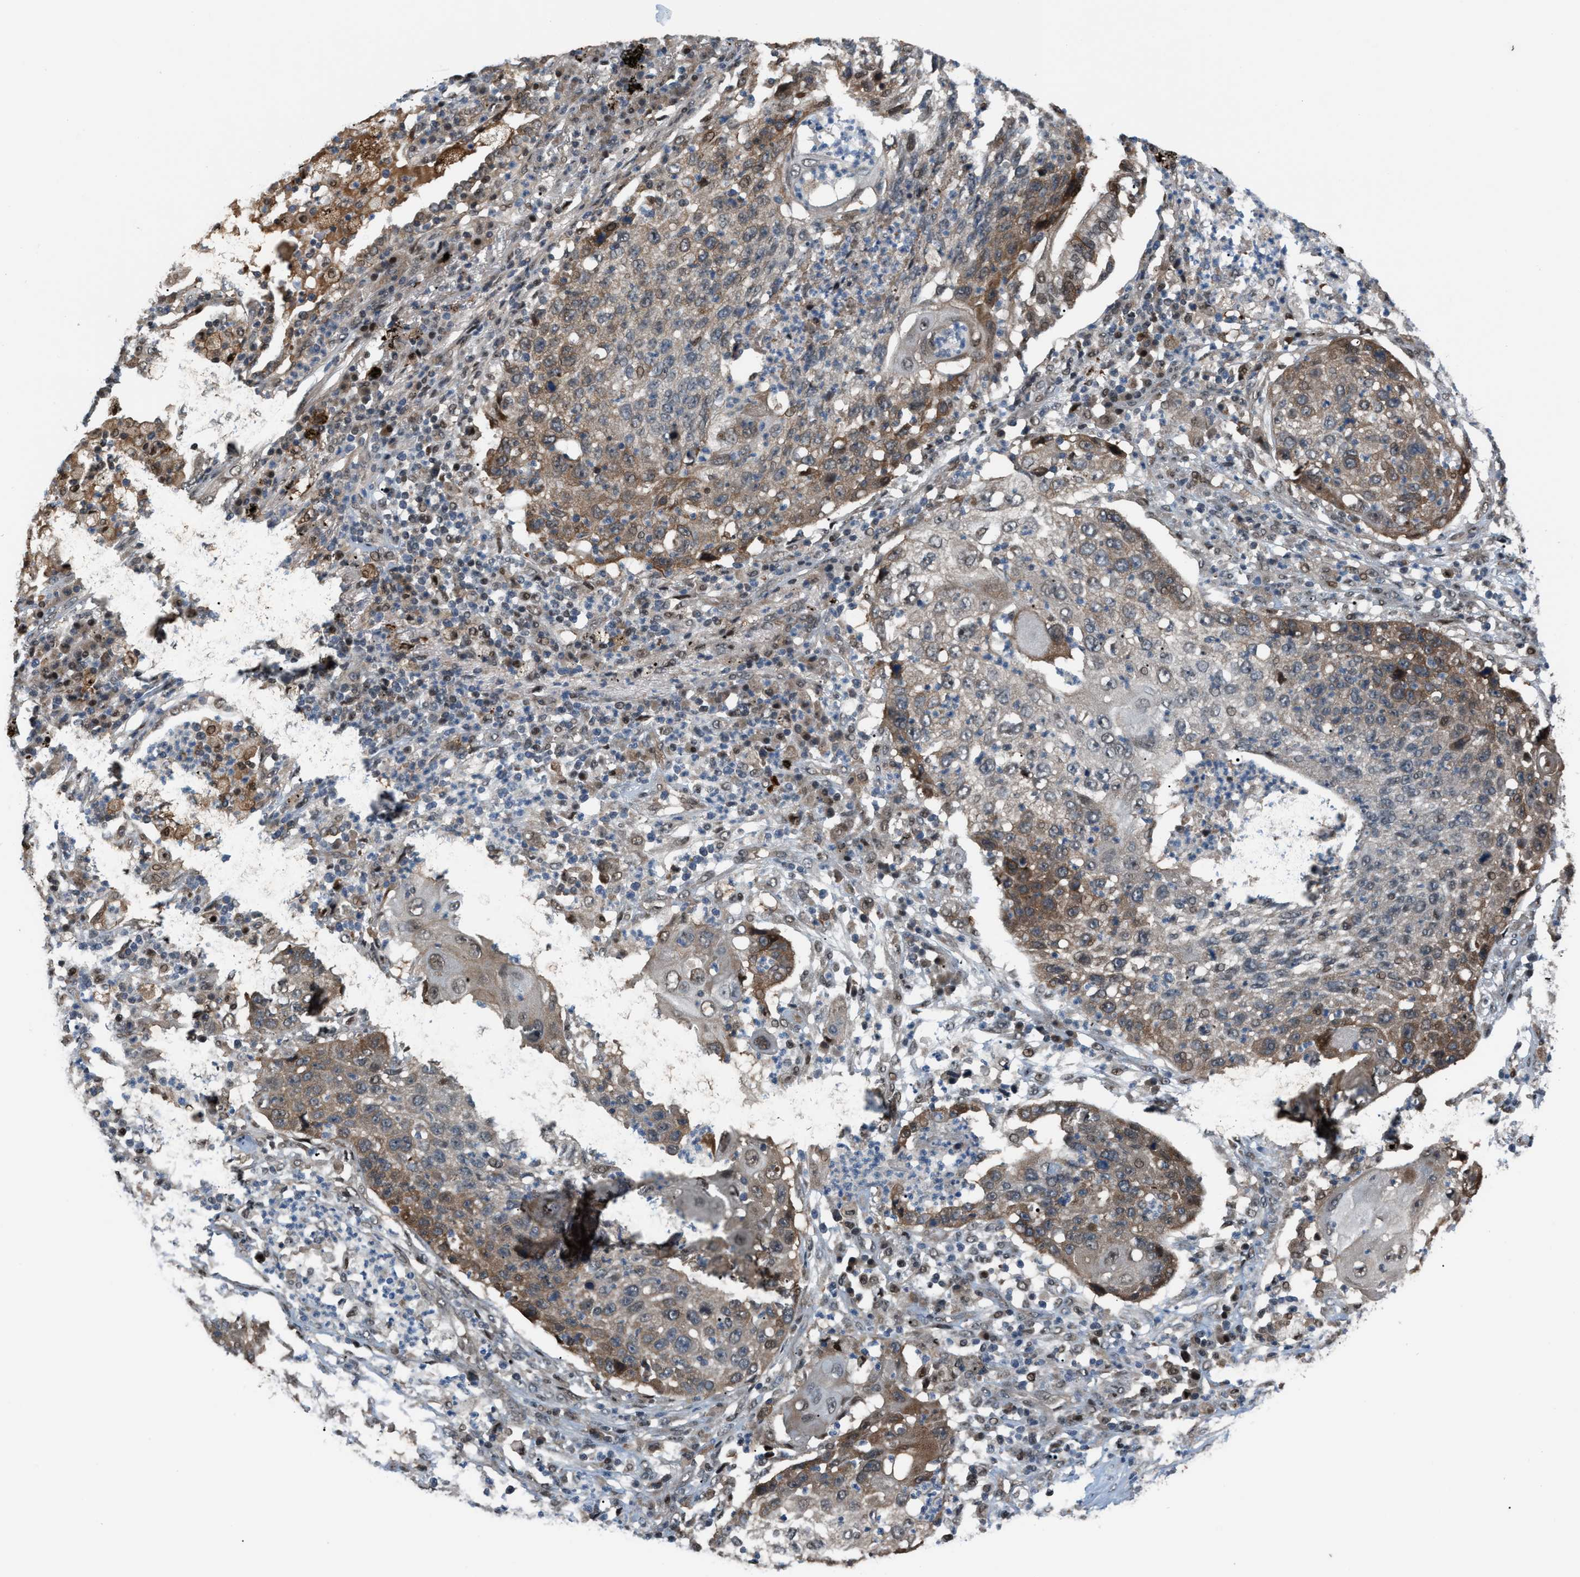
{"staining": {"intensity": "moderate", "quantity": "<25%", "location": "cytoplasmic/membranous"}, "tissue": "lung cancer", "cell_type": "Tumor cells", "image_type": "cancer", "snomed": [{"axis": "morphology", "description": "Squamous cell carcinoma, NOS"}, {"axis": "topography", "description": "Lung"}], "caption": "This is an image of immunohistochemistry (IHC) staining of lung cancer, which shows moderate expression in the cytoplasmic/membranous of tumor cells.", "gene": "RFFL", "patient": {"sex": "female", "age": 63}}